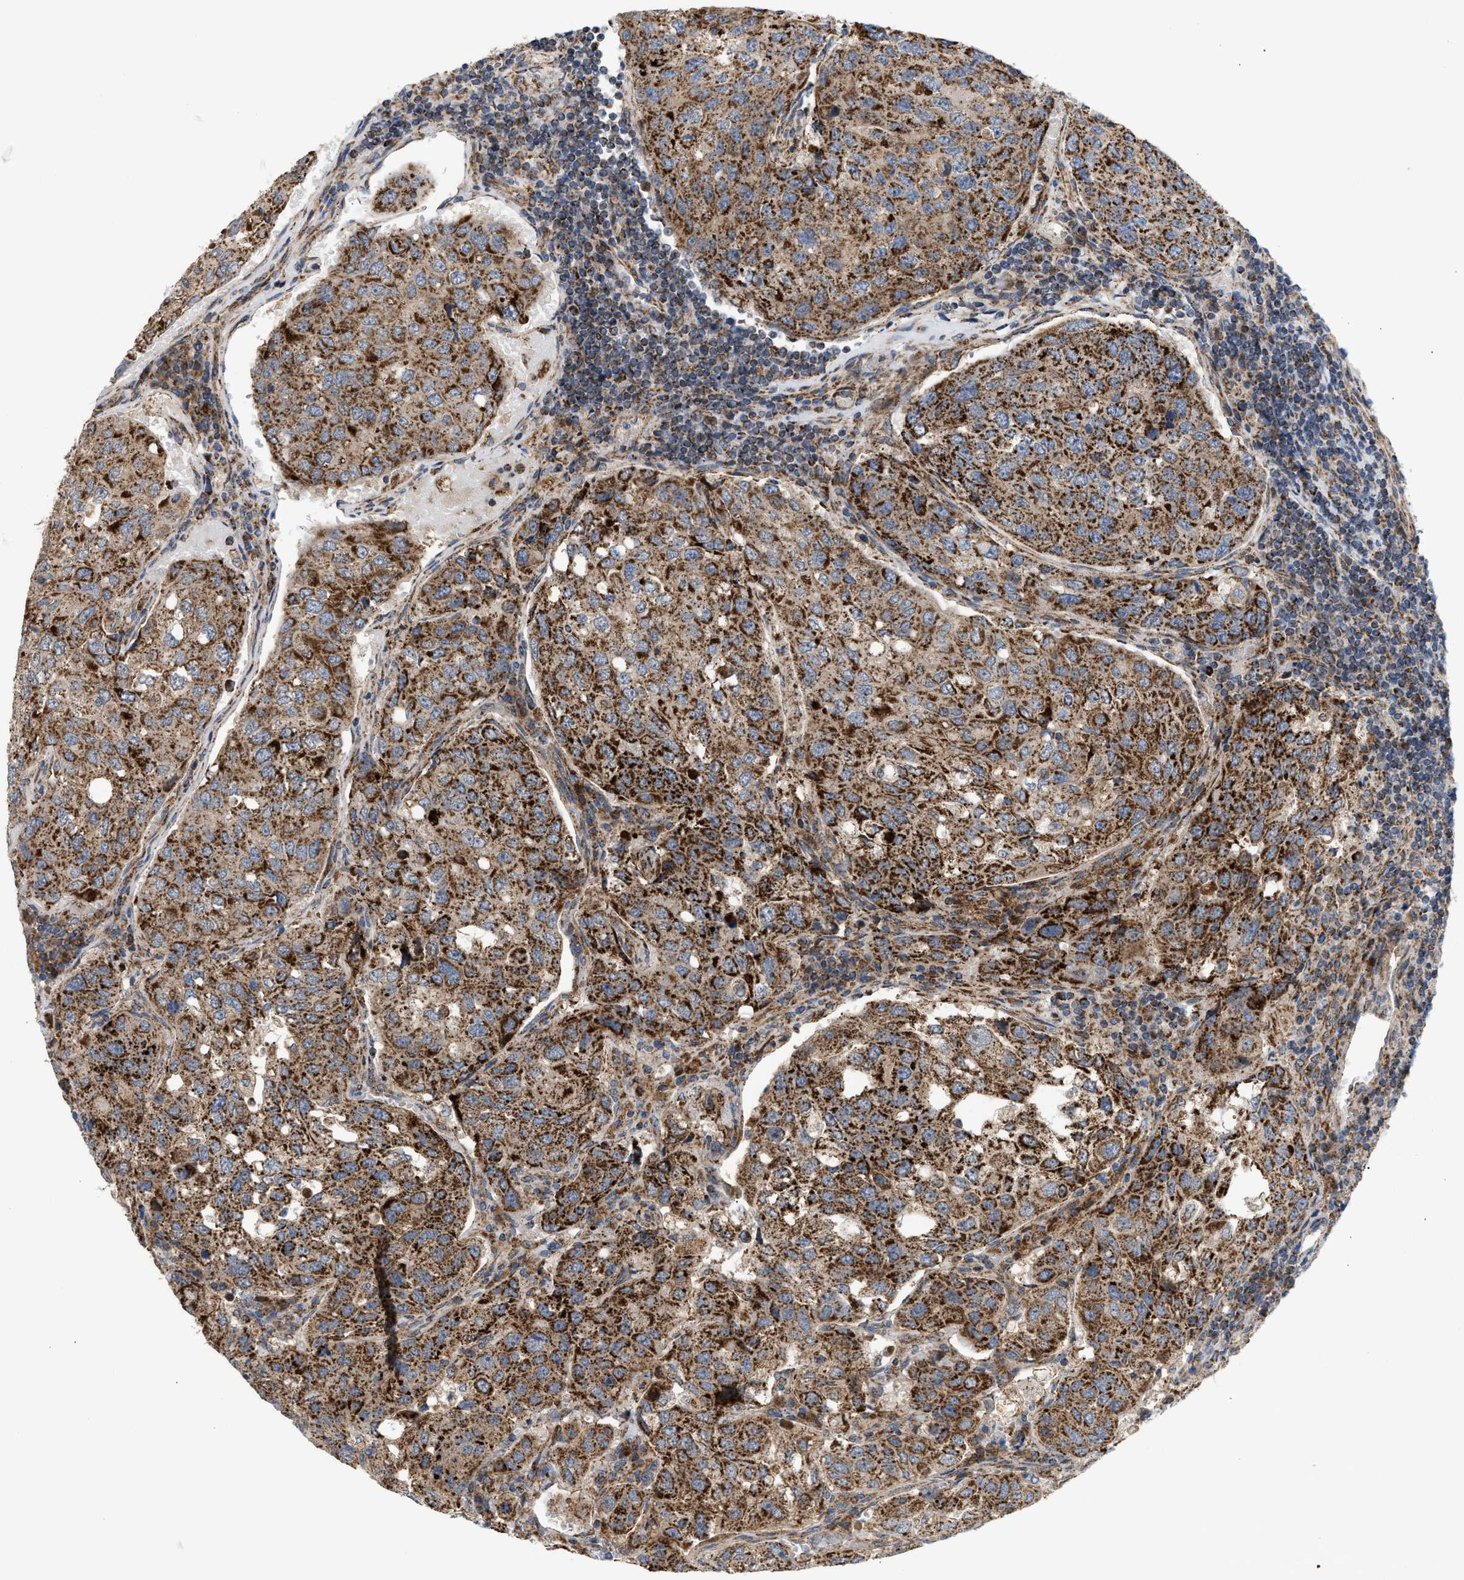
{"staining": {"intensity": "strong", "quantity": ">75%", "location": "cytoplasmic/membranous"}, "tissue": "urothelial cancer", "cell_type": "Tumor cells", "image_type": "cancer", "snomed": [{"axis": "morphology", "description": "Urothelial carcinoma, High grade"}, {"axis": "topography", "description": "Lymph node"}, {"axis": "topography", "description": "Urinary bladder"}], "caption": "Immunohistochemistry photomicrograph of neoplastic tissue: human high-grade urothelial carcinoma stained using immunohistochemistry exhibits high levels of strong protein expression localized specifically in the cytoplasmic/membranous of tumor cells, appearing as a cytoplasmic/membranous brown color.", "gene": "TACO1", "patient": {"sex": "male", "age": 51}}